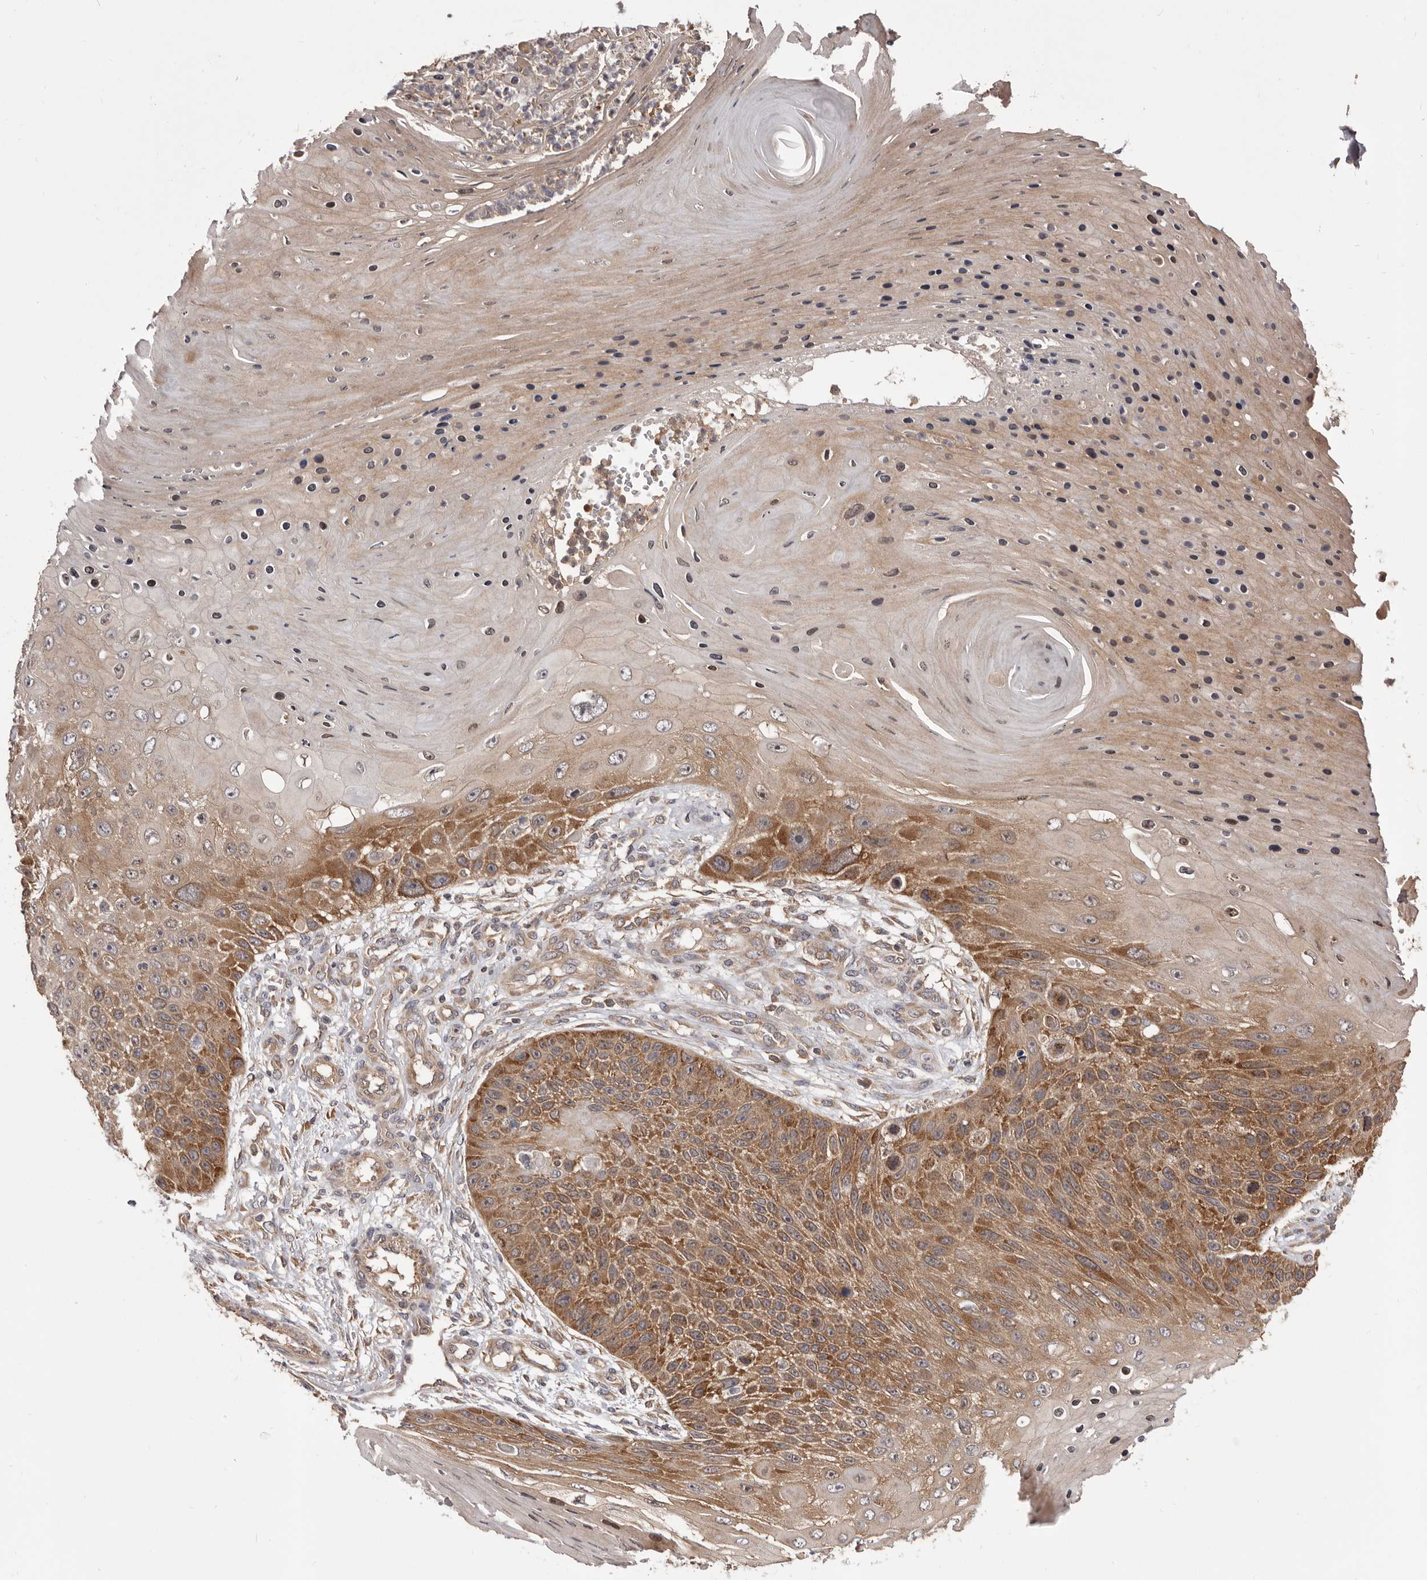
{"staining": {"intensity": "moderate", "quantity": "25%-75%", "location": "cytoplasmic/membranous"}, "tissue": "skin cancer", "cell_type": "Tumor cells", "image_type": "cancer", "snomed": [{"axis": "morphology", "description": "Squamous cell carcinoma, NOS"}, {"axis": "topography", "description": "Skin"}], "caption": "DAB immunohistochemical staining of human squamous cell carcinoma (skin) demonstrates moderate cytoplasmic/membranous protein expression in about 25%-75% of tumor cells. (Brightfield microscopy of DAB IHC at high magnification).", "gene": "HBS1L", "patient": {"sex": "female", "age": 88}}